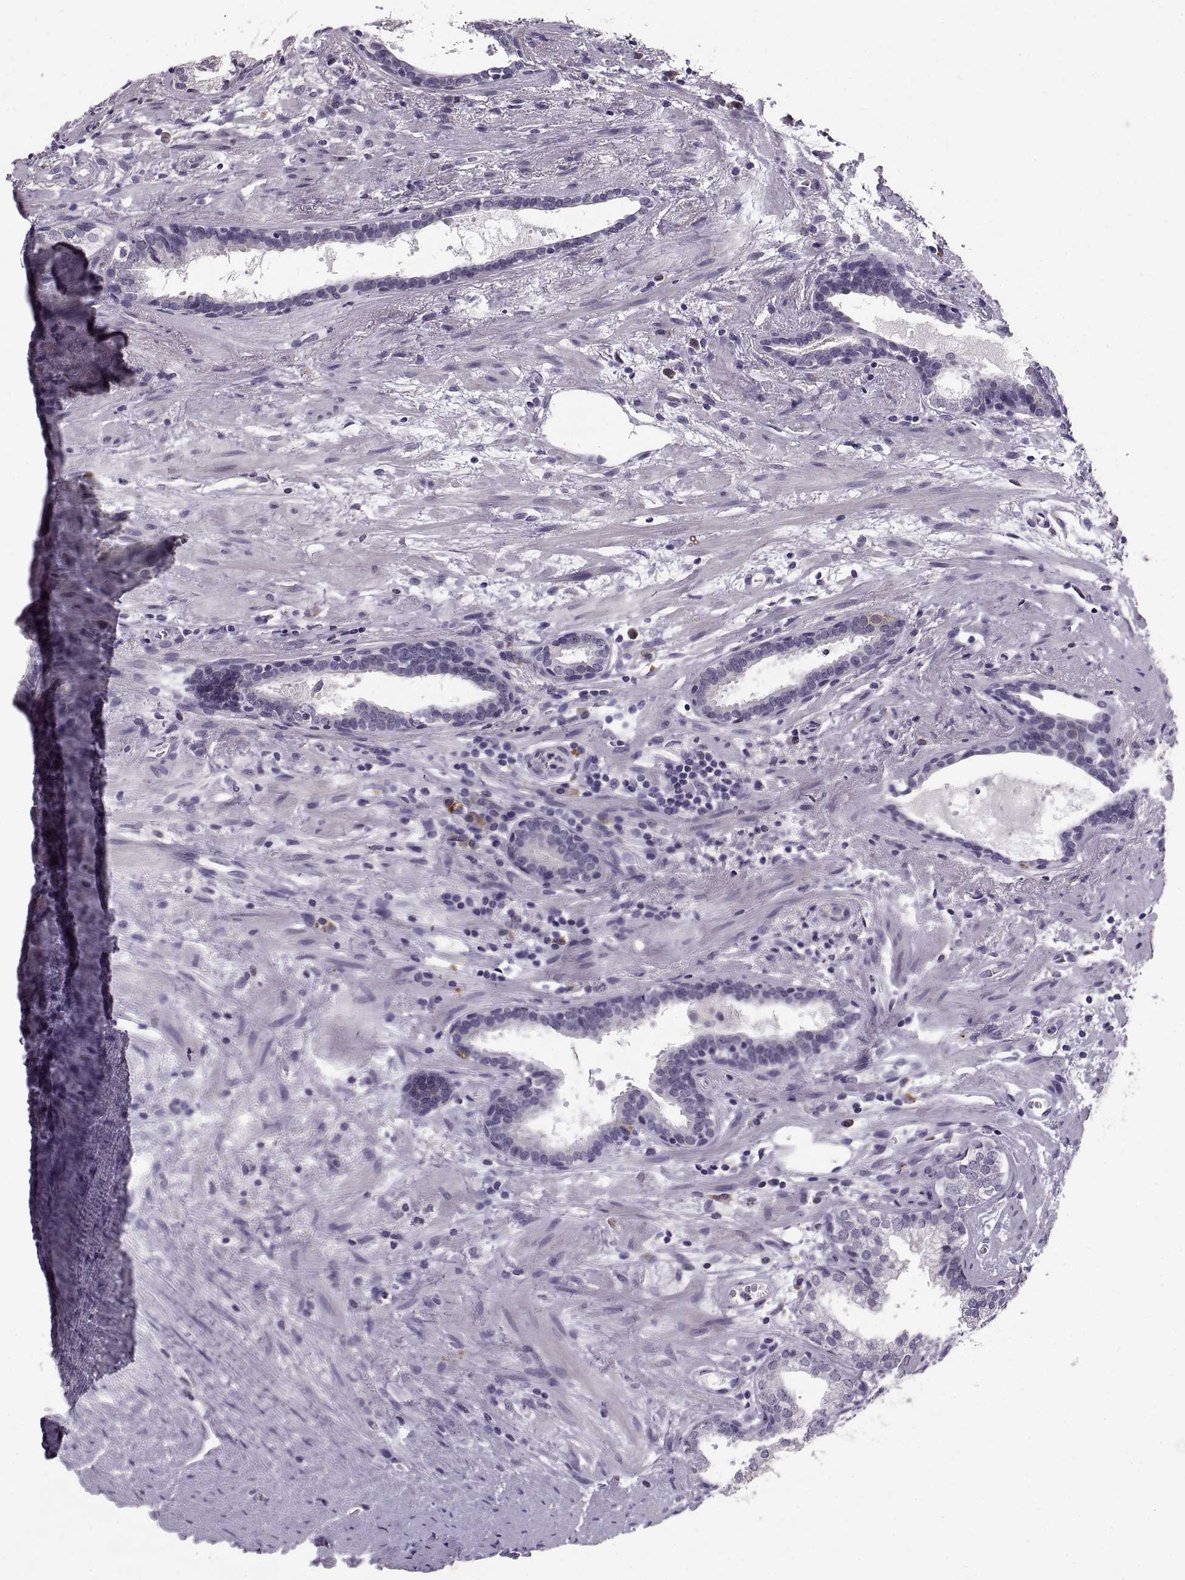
{"staining": {"intensity": "negative", "quantity": "none", "location": "none"}, "tissue": "prostate cancer", "cell_type": "Tumor cells", "image_type": "cancer", "snomed": [{"axis": "morphology", "description": "Adenocarcinoma, NOS"}, {"axis": "topography", "description": "Prostate"}], "caption": "A high-resolution photomicrograph shows immunohistochemistry staining of prostate cancer, which displays no significant expression in tumor cells.", "gene": "MAGEB18", "patient": {"sex": "male", "age": 66}}